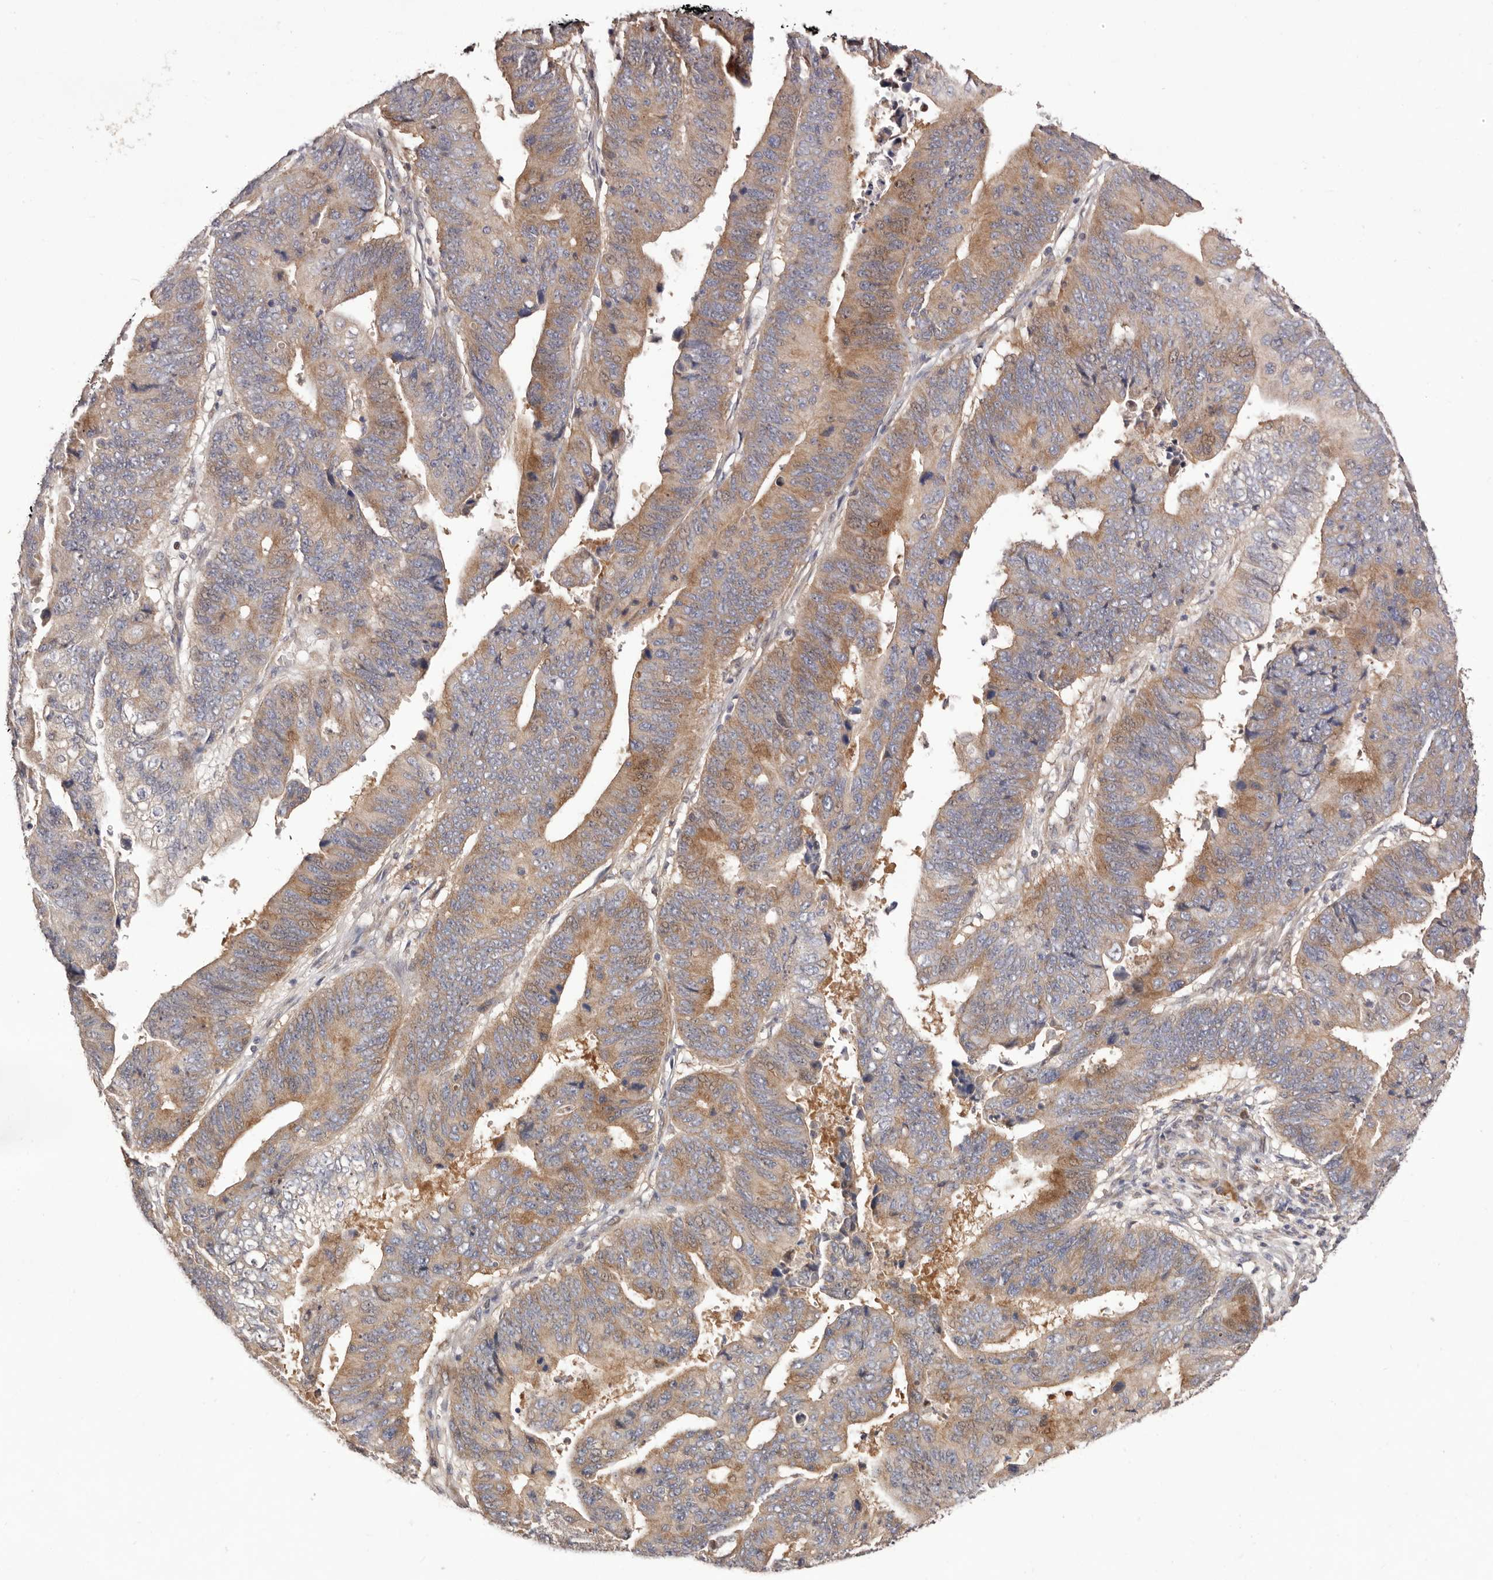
{"staining": {"intensity": "moderate", "quantity": ">75%", "location": "cytoplasmic/membranous"}, "tissue": "stomach cancer", "cell_type": "Tumor cells", "image_type": "cancer", "snomed": [{"axis": "morphology", "description": "Adenocarcinoma, NOS"}, {"axis": "topography", "description": "Stomach"}], "caption": "Immunohistochemistry (IHC) micrograph of human adenocarcinoma (stomach) stained for a protein (brown), which reveals medium levels of moderate cytoplasmic/membranous expression in about >75% of tumor cells.", "gene": "DOP1A", "patient": {"sex": "male", "age": 59}}